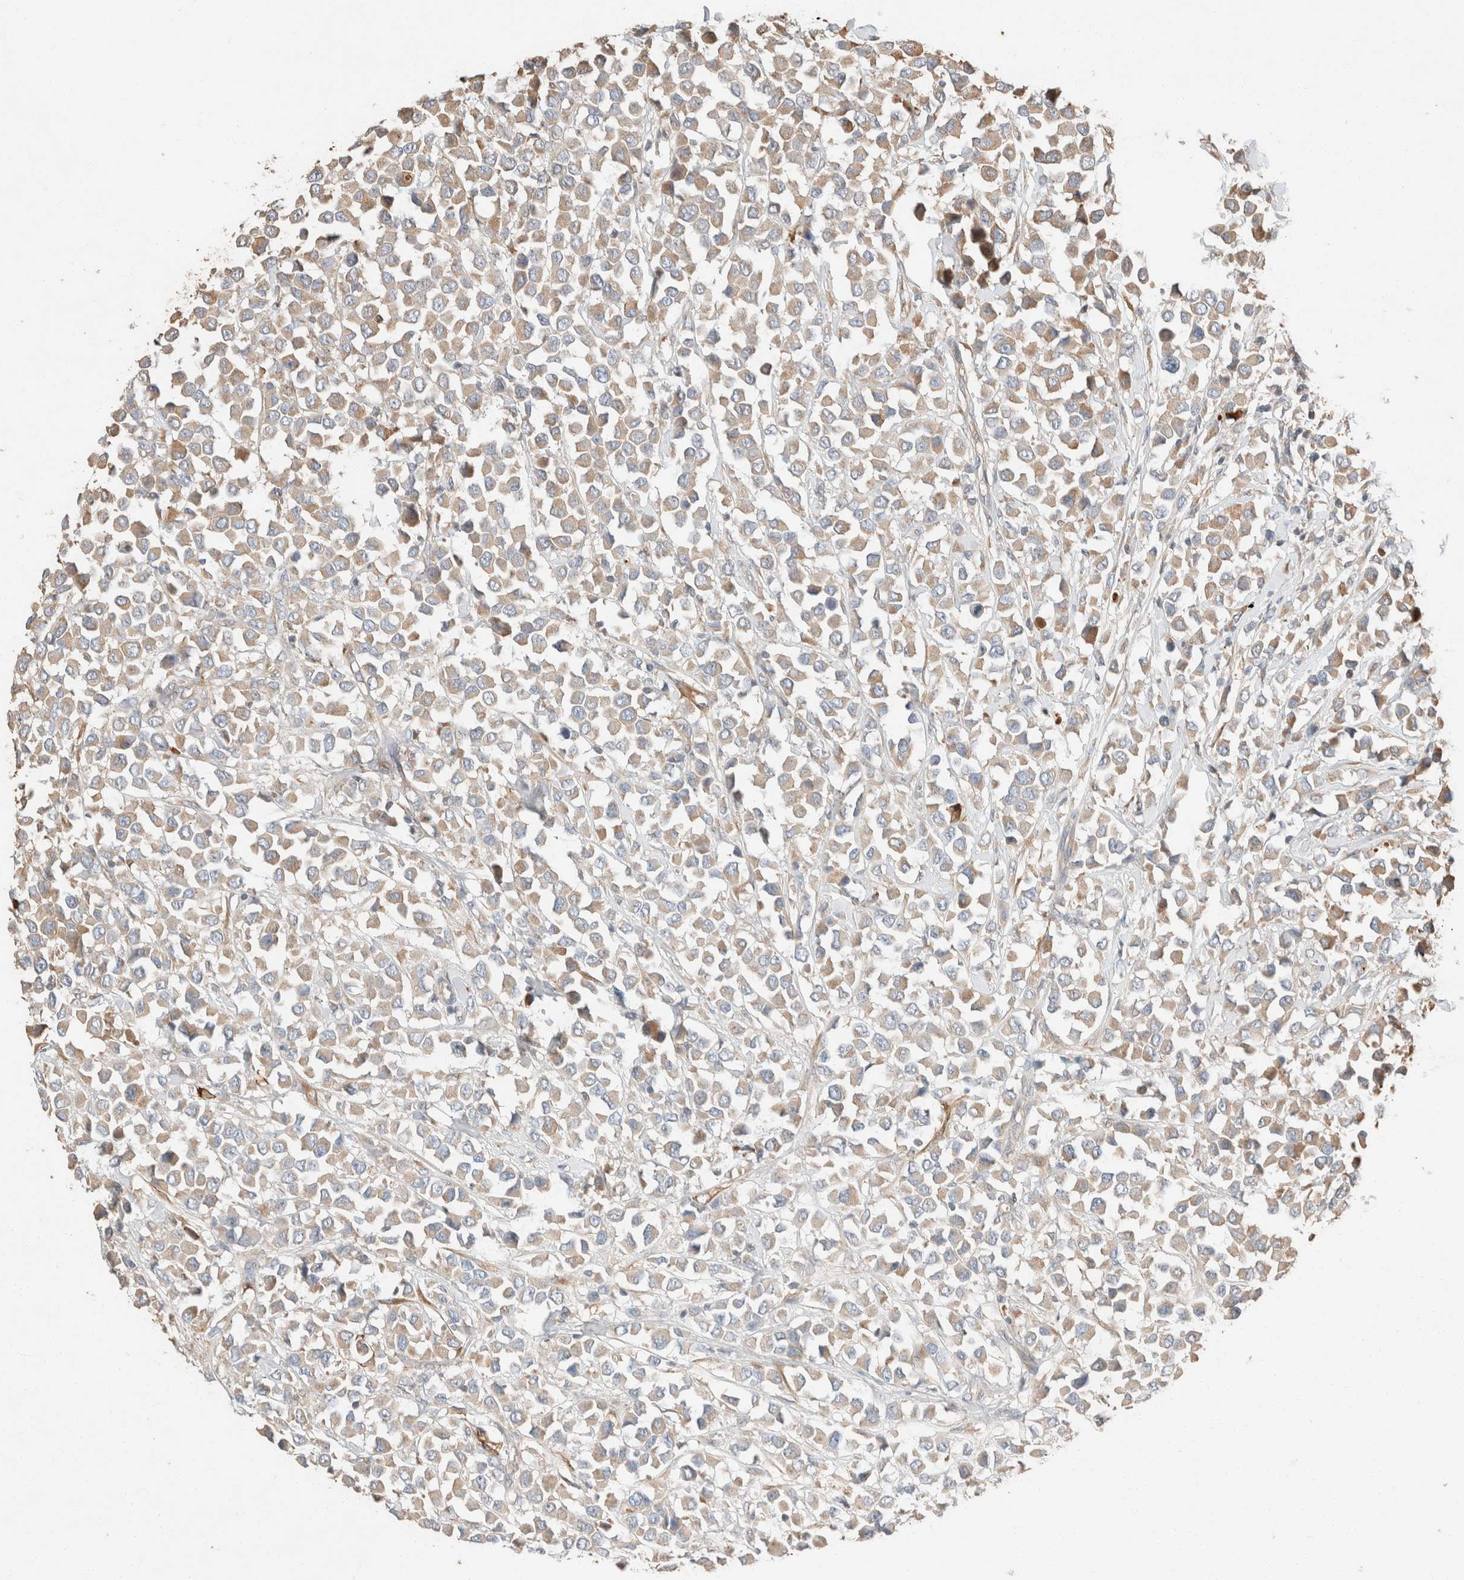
{"staining": {"intensity": "moderate", "quantity": ">75%", "location": "cytoplasmic/membranous"}, "tissue": "breast cancer", "cell_type": "Tumor cells", "image_type": "cancer", "snomed": [{"axis": "morphology", "description": "Duct carcinoma"}, {"axis": "topography", "description": "Breast"}], "caption": "The immunohistochemical stain highlights moderate cytoplasmic/membranous expression in tumor cells of breast infiltrating ductal carcinoma tissue.", "gene": "TUBD1", "patient": {"sex": "female", "age": 61}}